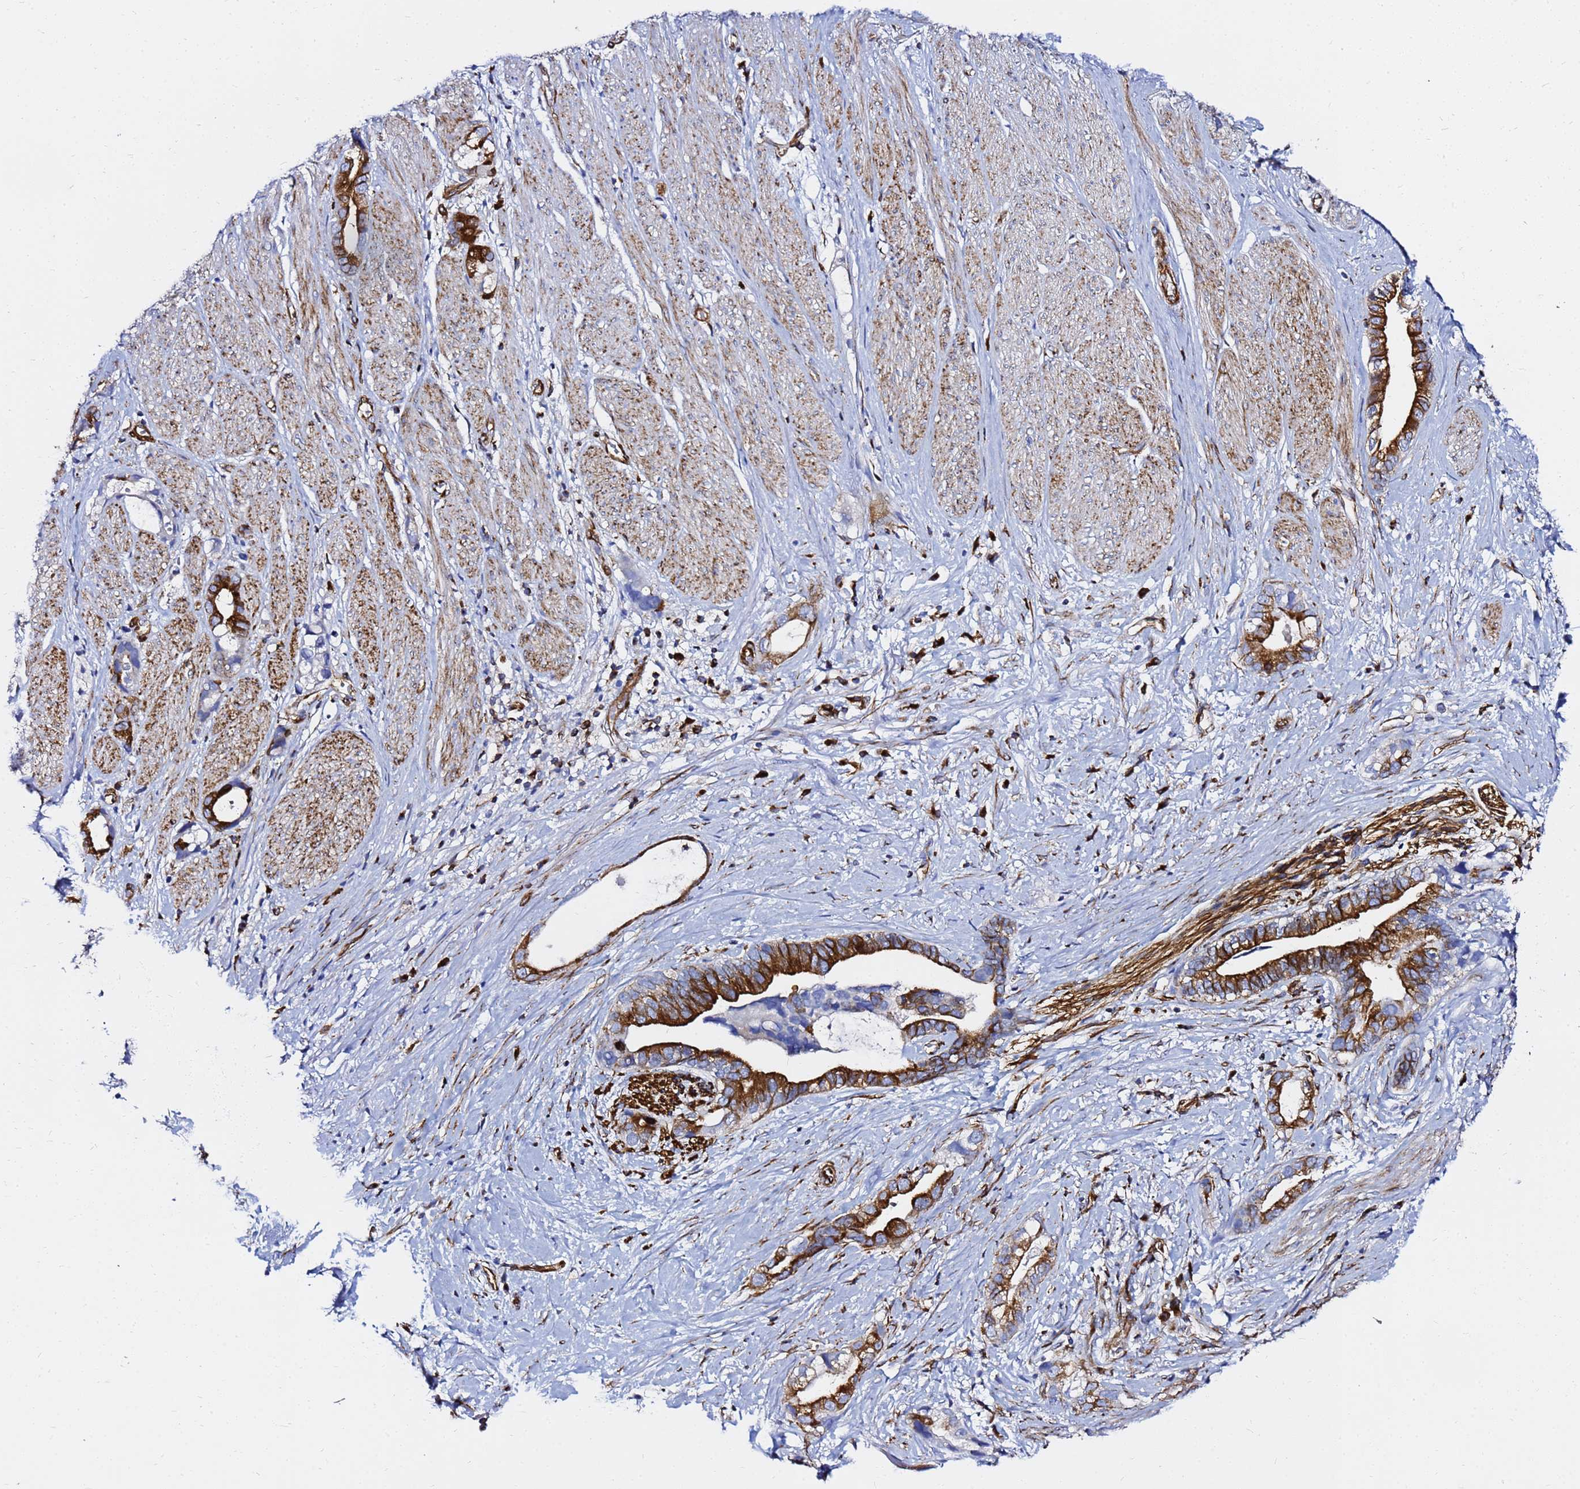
{"staining": {"intensity": "strong", "quantity": ">75%", "location": "cytoplasmic/membranous"}, "tissue": "stomach cancer", "cell_type": "Tumor cells", "image_type": "cancer", "snomed": [{"axis": "morphology", "description": "Adenocarcinoma, NOS"}, {"axis": "topography", "description": "Stomach"}], "caption": "Protein staining demonstrates strong cytoplasmic/membranous staining in about >75% of tumor cells in adenocarcinoma (stomach).", "gene": "TUBA8", "patient": {"sex": "male", "age": 55}}